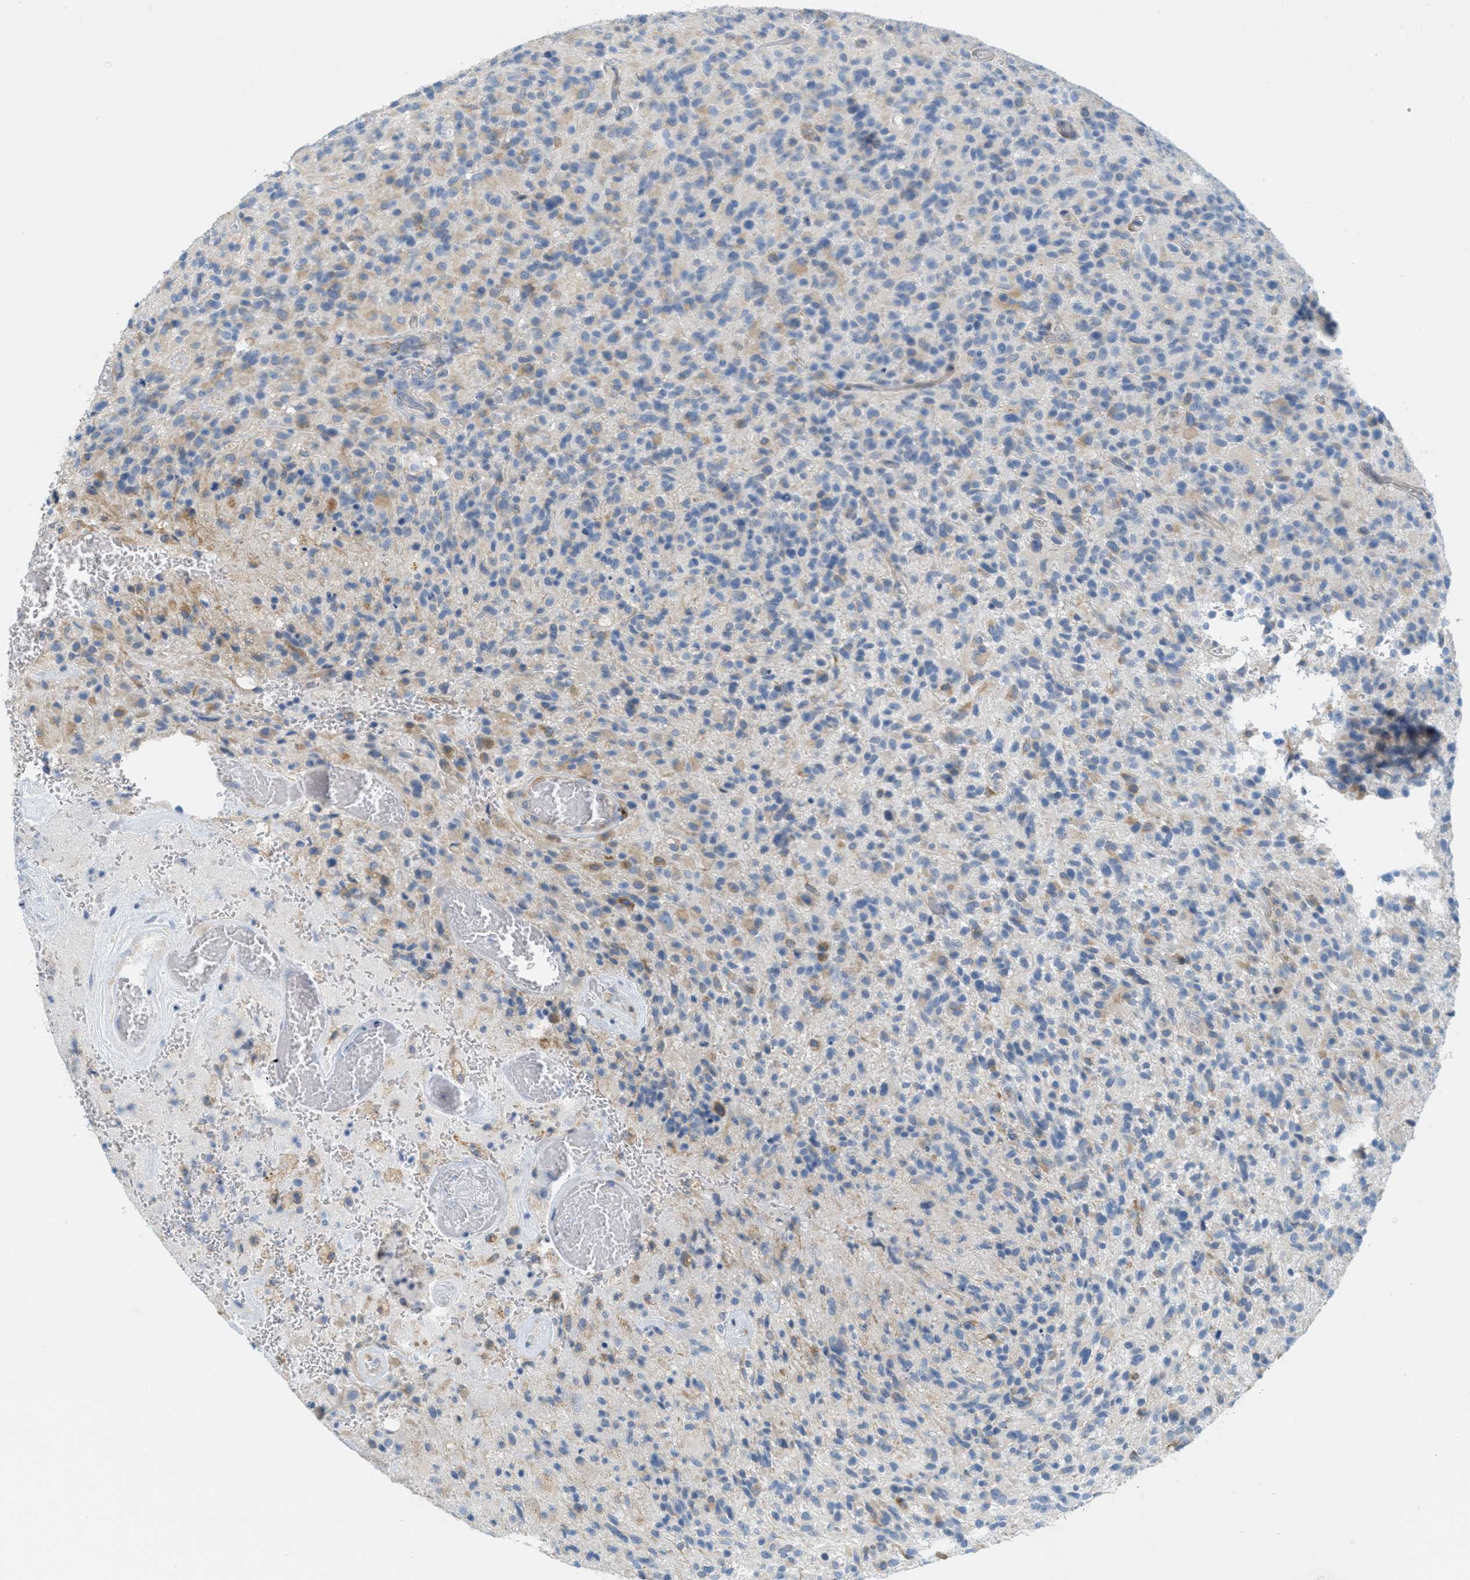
{"staining": {"intensity": "weak", "quantity": "<25%", "location": "cytoplasmic/membranous"}, "tissue": "glioma", "cell_type": "Tumor cells", "image_type": "cancer", "snomed": [{"axis": "morphology", "description": "Glioma, malignant, High grade"}, {"axis": "topography", "description": "Brain"}], "caption": "A high-resolution image shows IHC staining of malignant glioma (high-grade), which exhibits no significant staining in tumor cells.", "gene": "TEX264", "patient": {"sex": "male", "age": 71}}